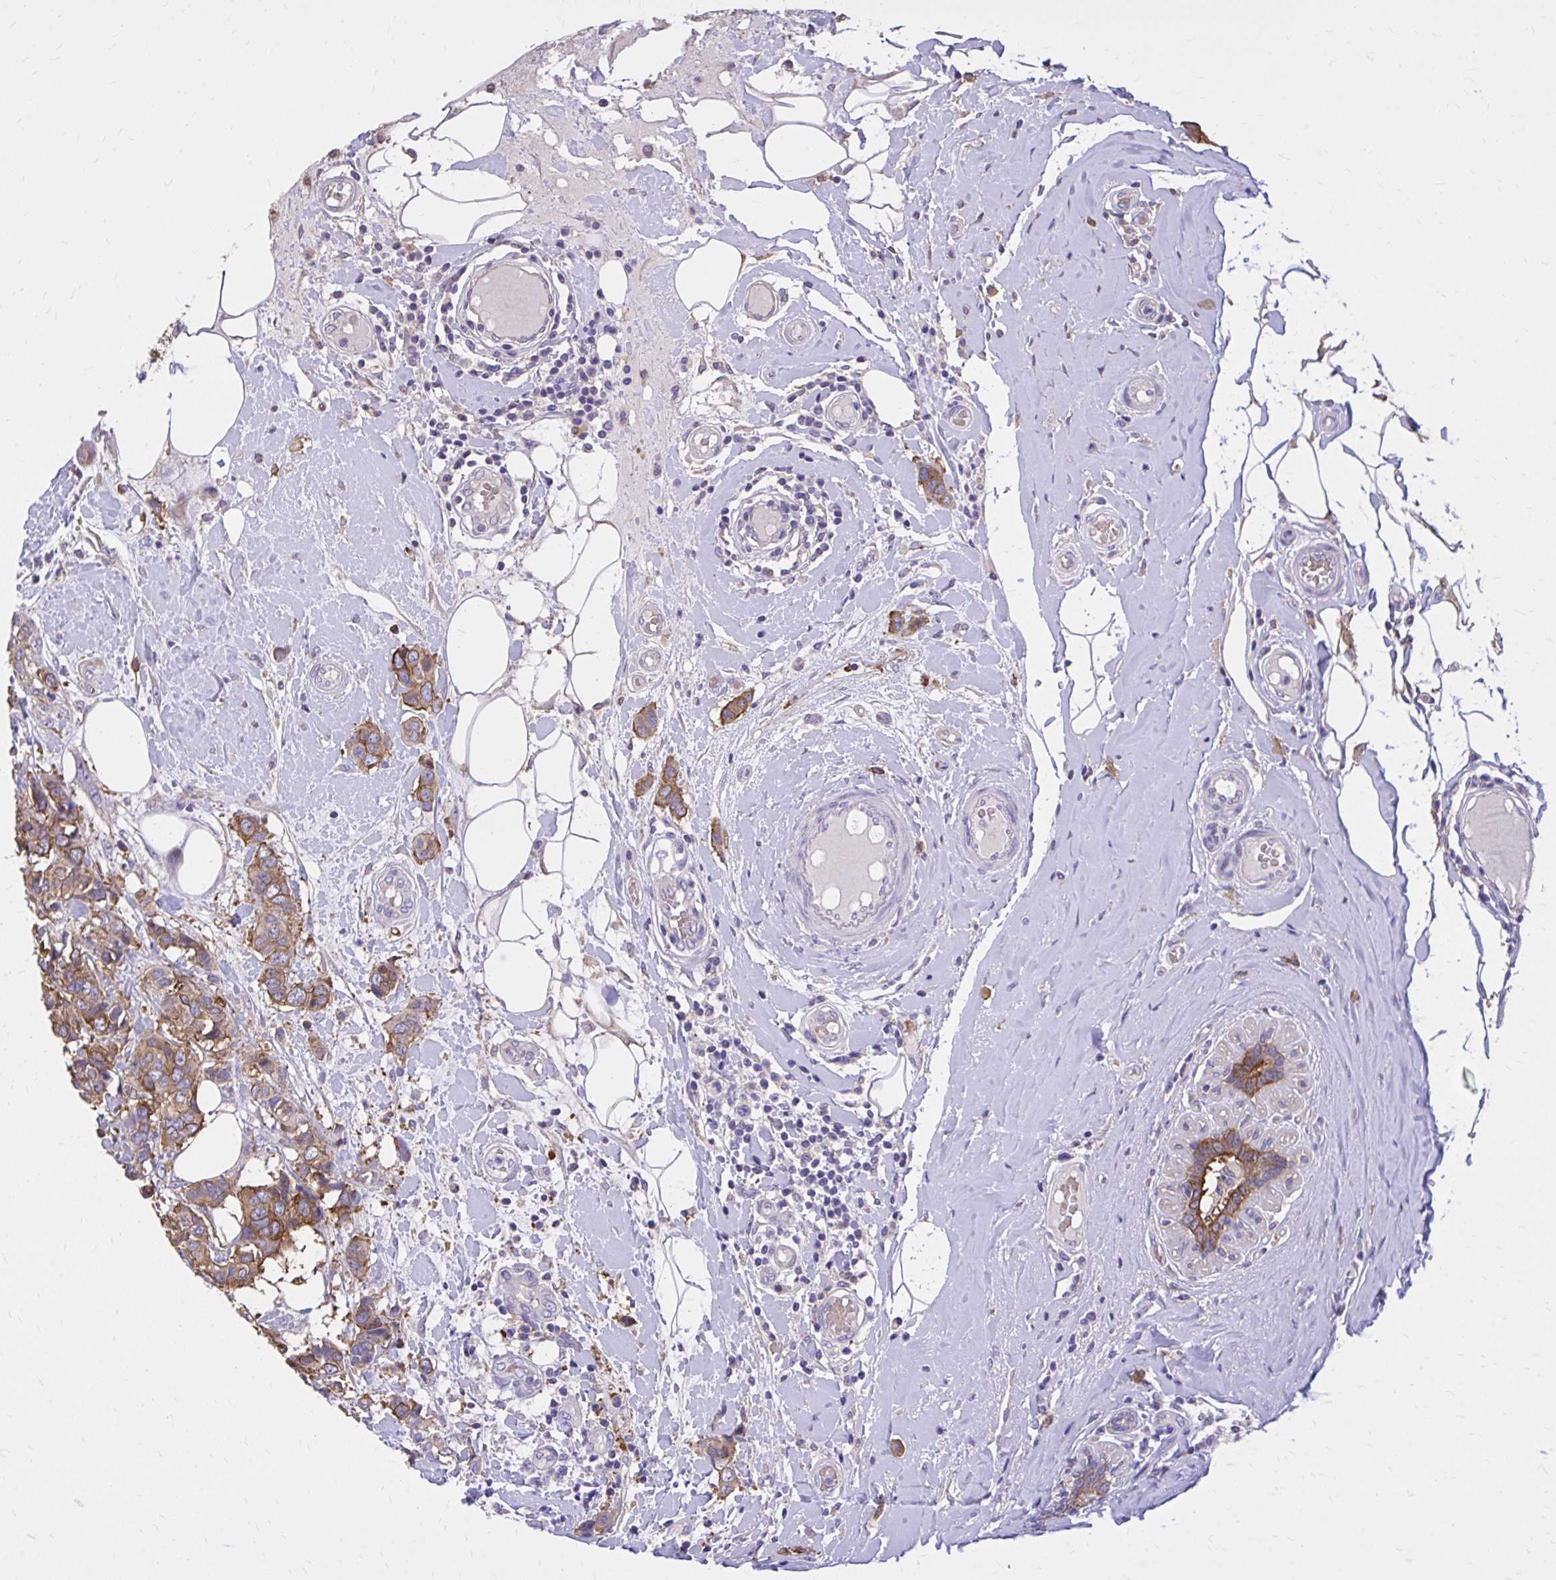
{"staining": {"intensity": "moderate", "quantity": ">75%", "location": "cytoplasmic/membranous"}, "tissue": "breast cancer", "cell_type": "Tumor cells", "image_type": "cancer", "snomed": [{"axis": "morphology", "description": "Lobular carcinoma"}, {"axis": "topography", "description": "Breast"}], "caption": "Immunohistochemistry (IHC) (DAB) staining of breast lobular carcinoma demonstrates moderate cytoplasmic/membranous protein expression in about >75% of tumor cells.", "gene": "EPB41L1", "patient": {"sex": "female", "age": 51}}